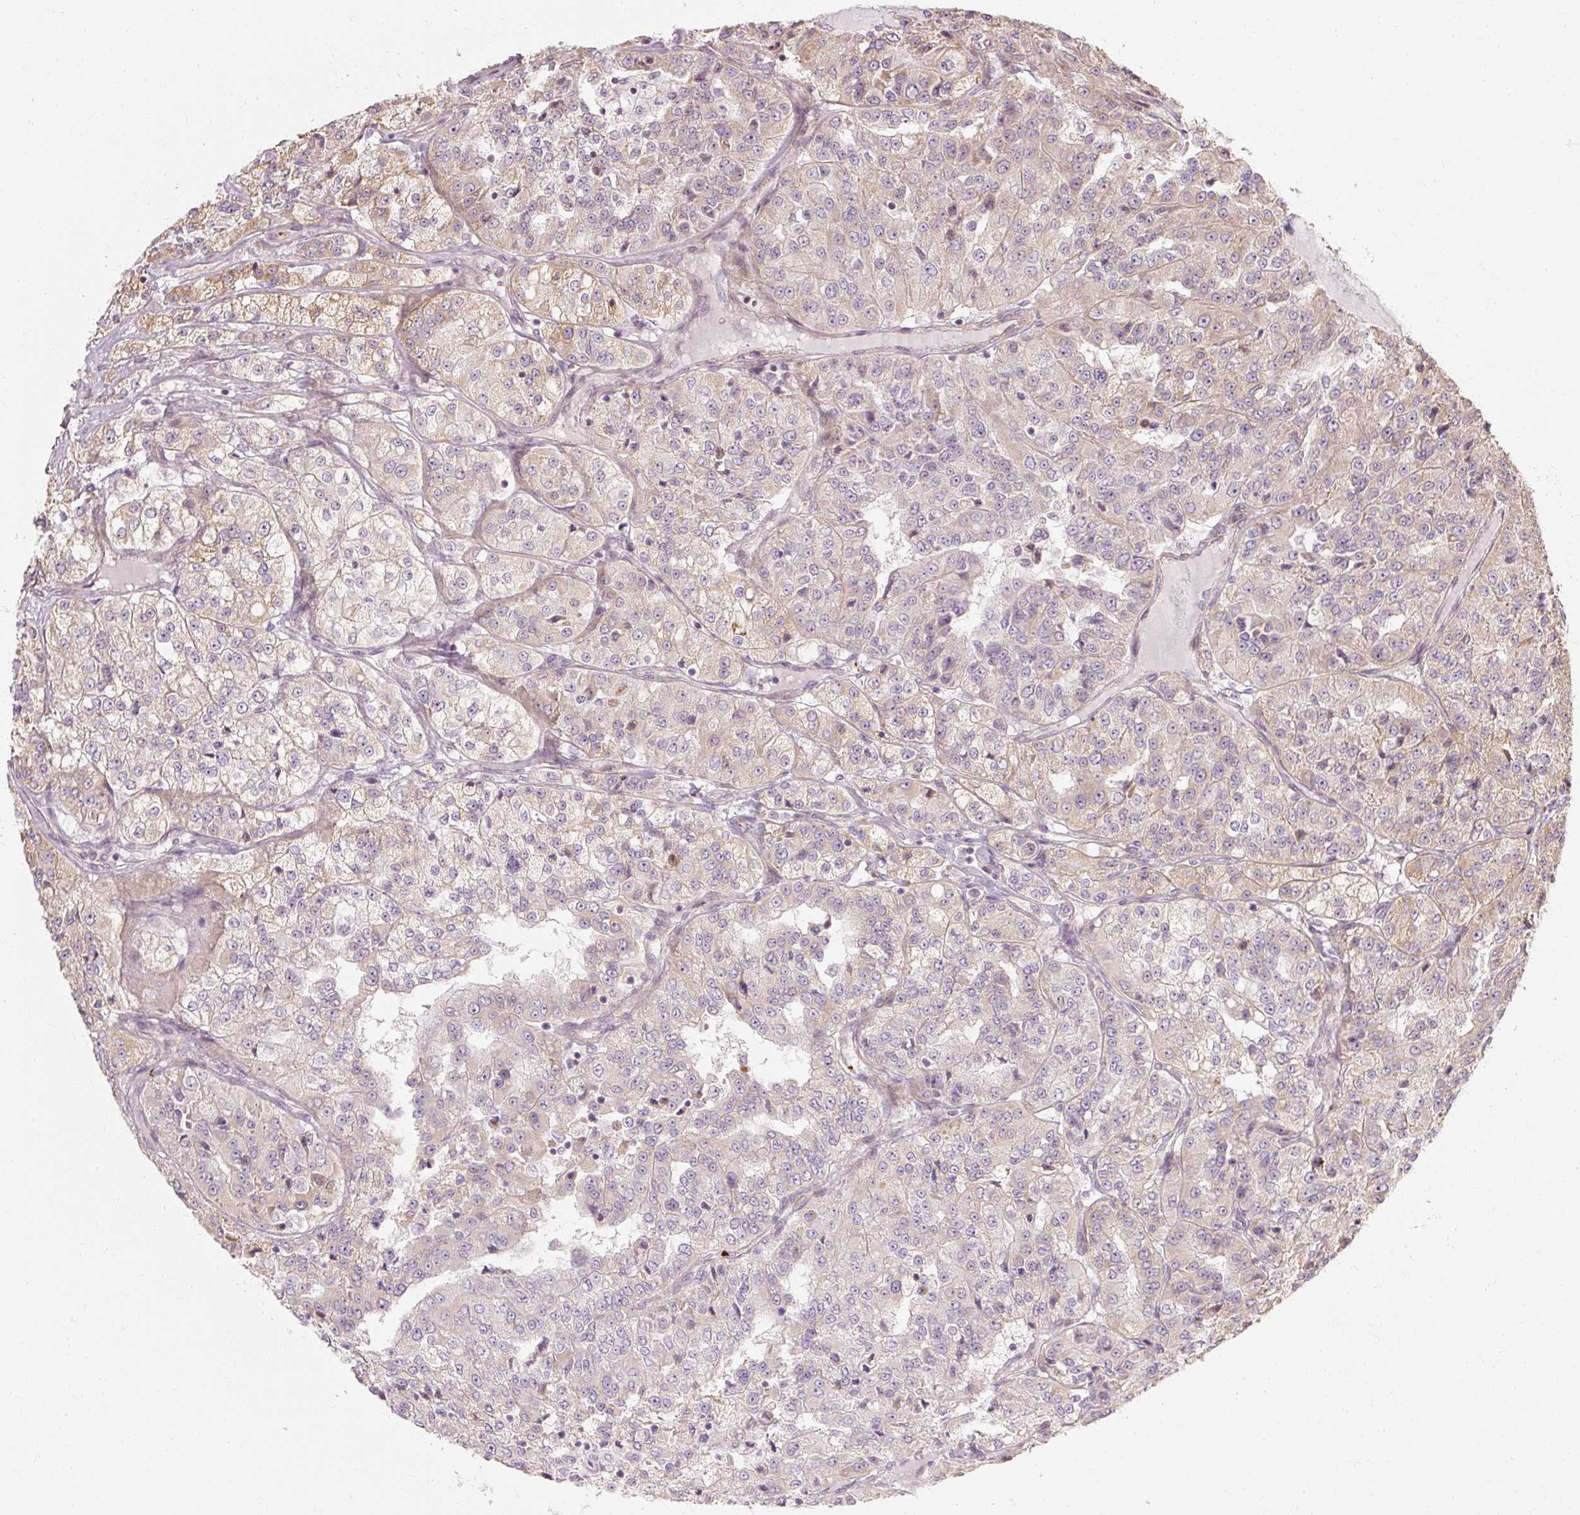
{"staining": {"intensity": "weak", "quantity": "25%-75%", "location": "cytoplasmic/membranous"}, "tissue": "renal cancer", "cell_type": "Tumor cells", "image_type": "cancer", "snomed": [{"axis": "morphology", "description": "Adenocarcinoma, NOS"}, {"axis": "topography", "description": "Kidney"}], "caption": "Immunohistochemistry (IHC) staining of renal cancer, which shows low levels of weak cytoplasmic/membranous positivity in about 25%-75% of tumor cells indicating weak cytoplasmic/membranous protein expression. The staining was performed using DAB (3,3'-diaminobenzidine) (brown) for protein detection and nuclei were counterstained in hematoxylin (blue).", "gene": "RB1CC1", "patient": {"sex": "female", "age": 63}}